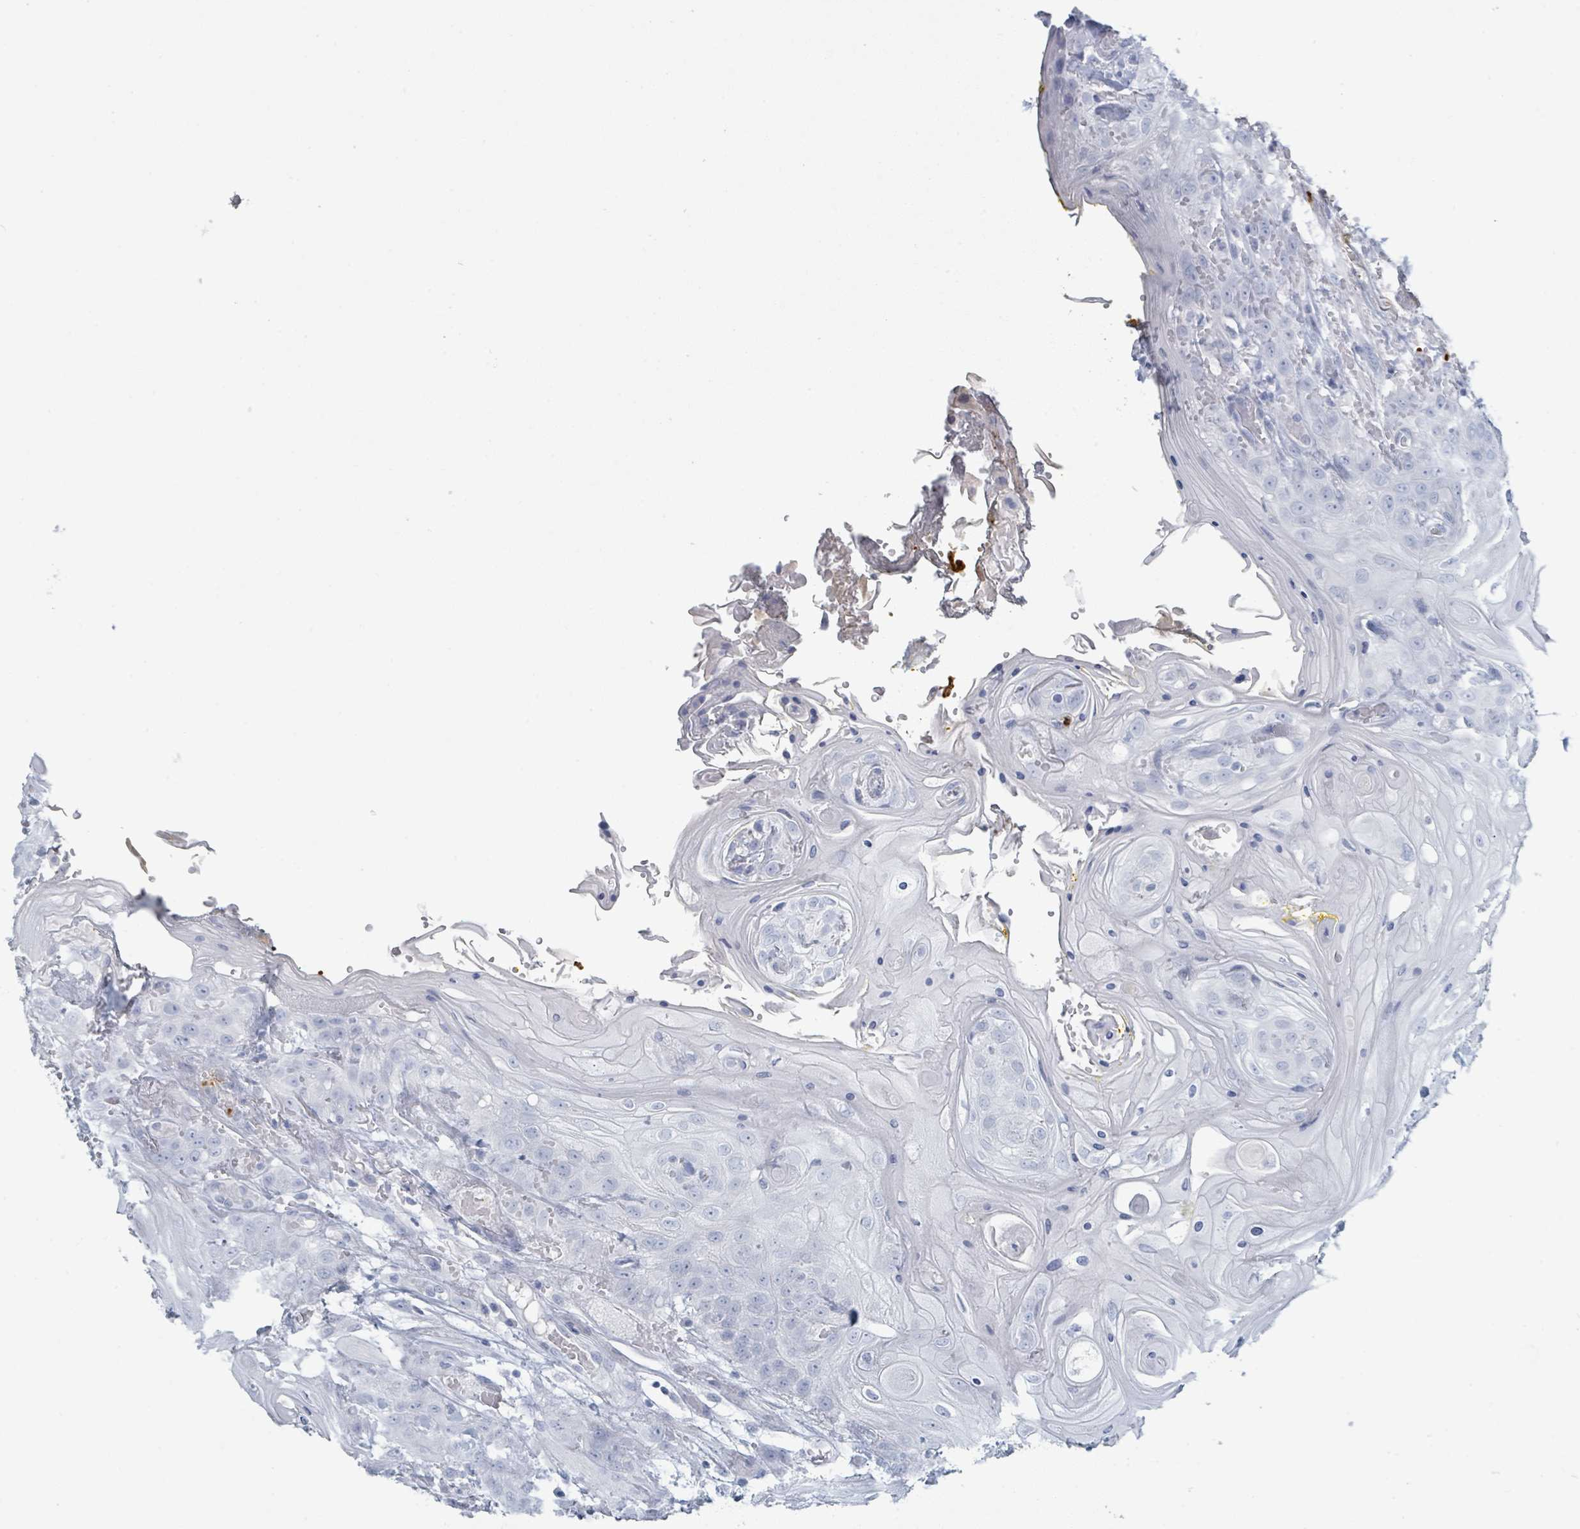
{"staining": {"intensity": "negative", "quantity": "none", "location": "none"}, "tissue": "head and neck cancer", "cell_type": "Tumor cells", "image_type": "cancer", "snomed": [{"axis": "morphology", "description": "Squamous cell carcinoma, NOS"}, {"axis": "topography", "description": "Head-Neck"}], "caption": "The immunohistochemistry photomicrograph has no significant expression in tumor cells of head and neck cancer tissue.", "gene": "DEFA4", "patient": {"sex": "female", "age": 43}}